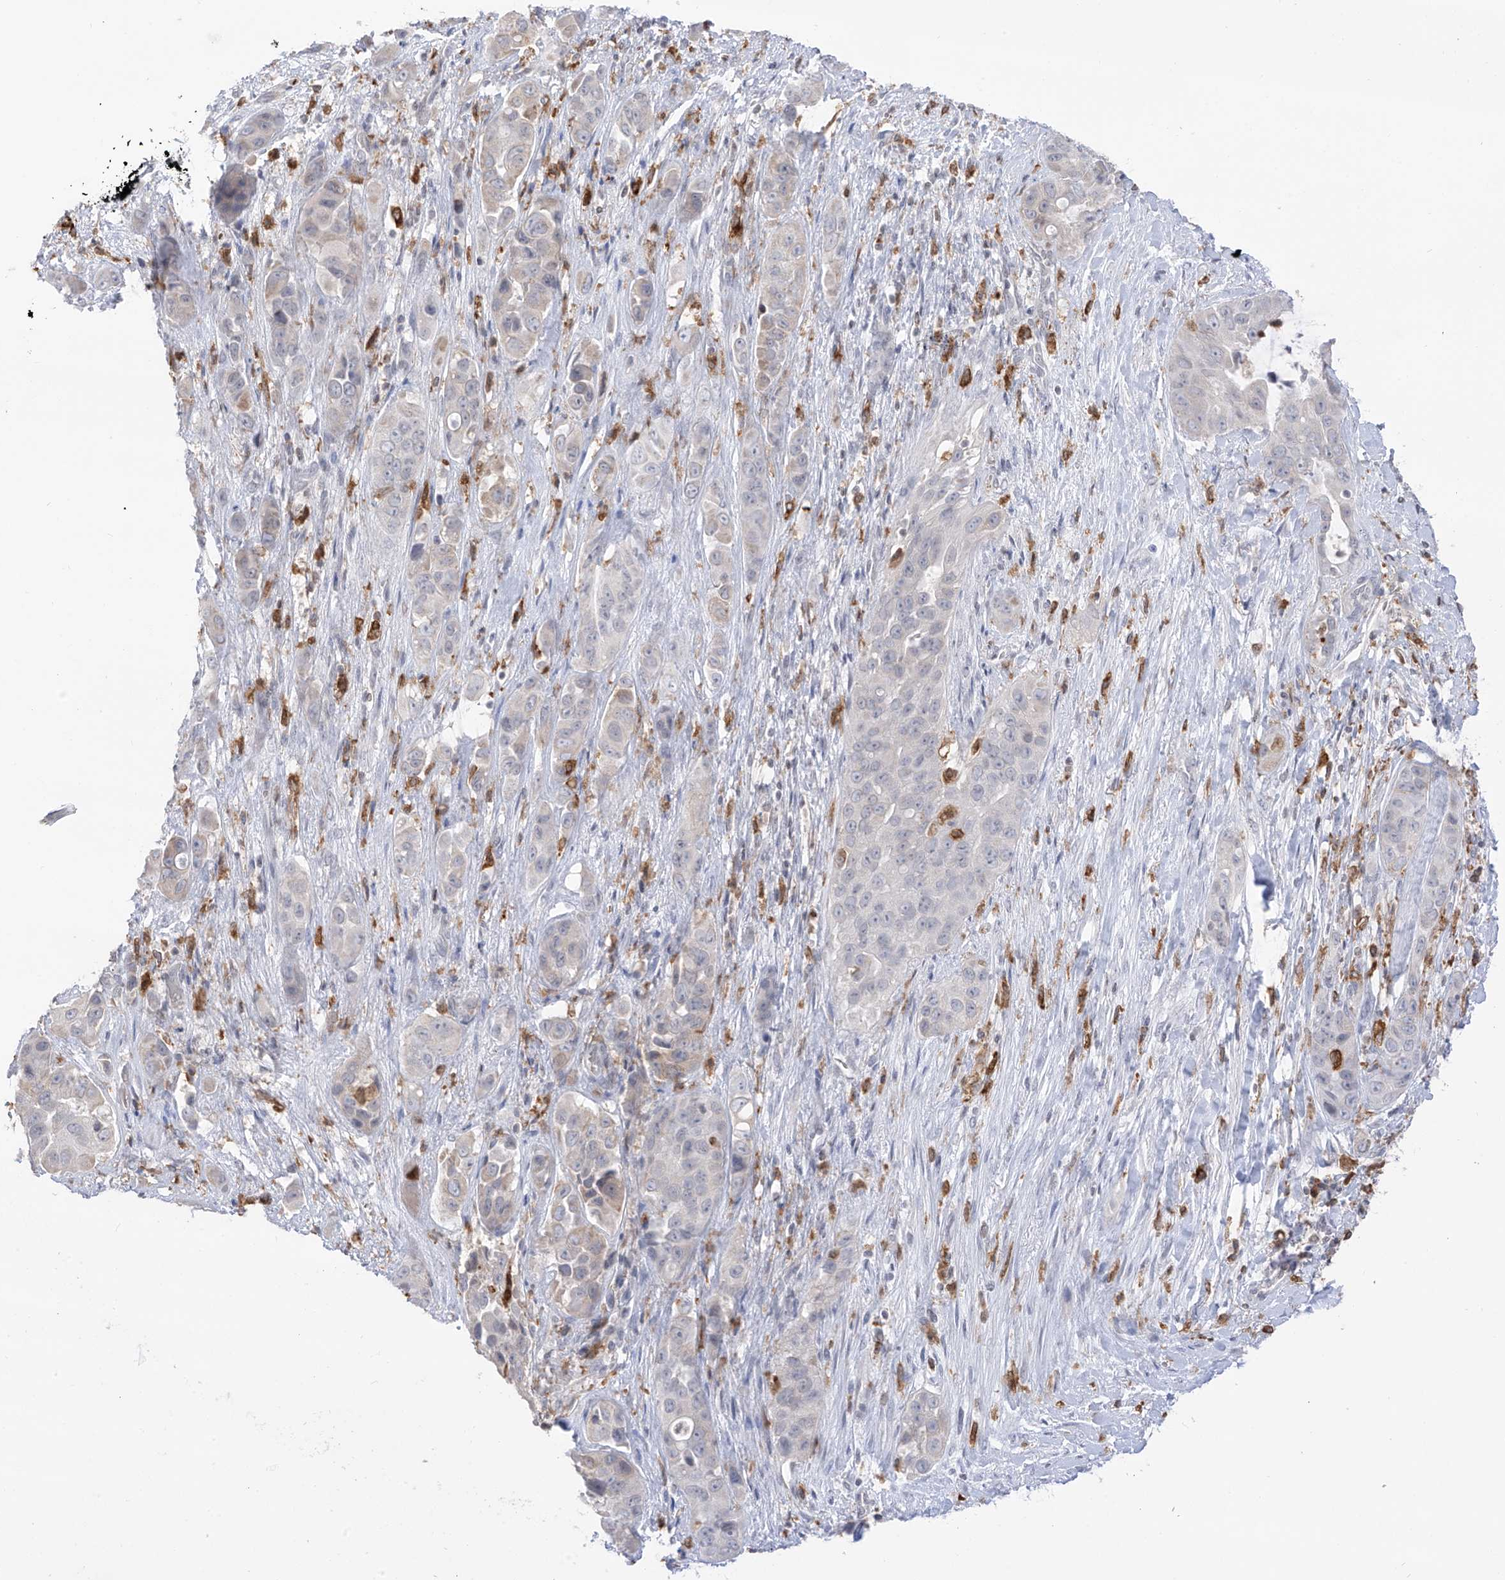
{"staining": {"intensity": "negative", "quantity": "none", "location": "none"}, "tissue": "liver cancer", "cell_type": "Tumor cells", "image_type": "cancer", "snomed": [{"axis": "morphology", "description": "Cholangiocarcinoma"}, {"axis": "topography", "description": "Liver"}], "caption": "An immunohistochemistry (IHC) micrograph of cholangiocarcinoma (liver) is shown. There is no staining in tumor cells of cholangiocarcinoma (liver).", "gene": "TBXAS1", "patient": {"sex": "female", "age": 52}}